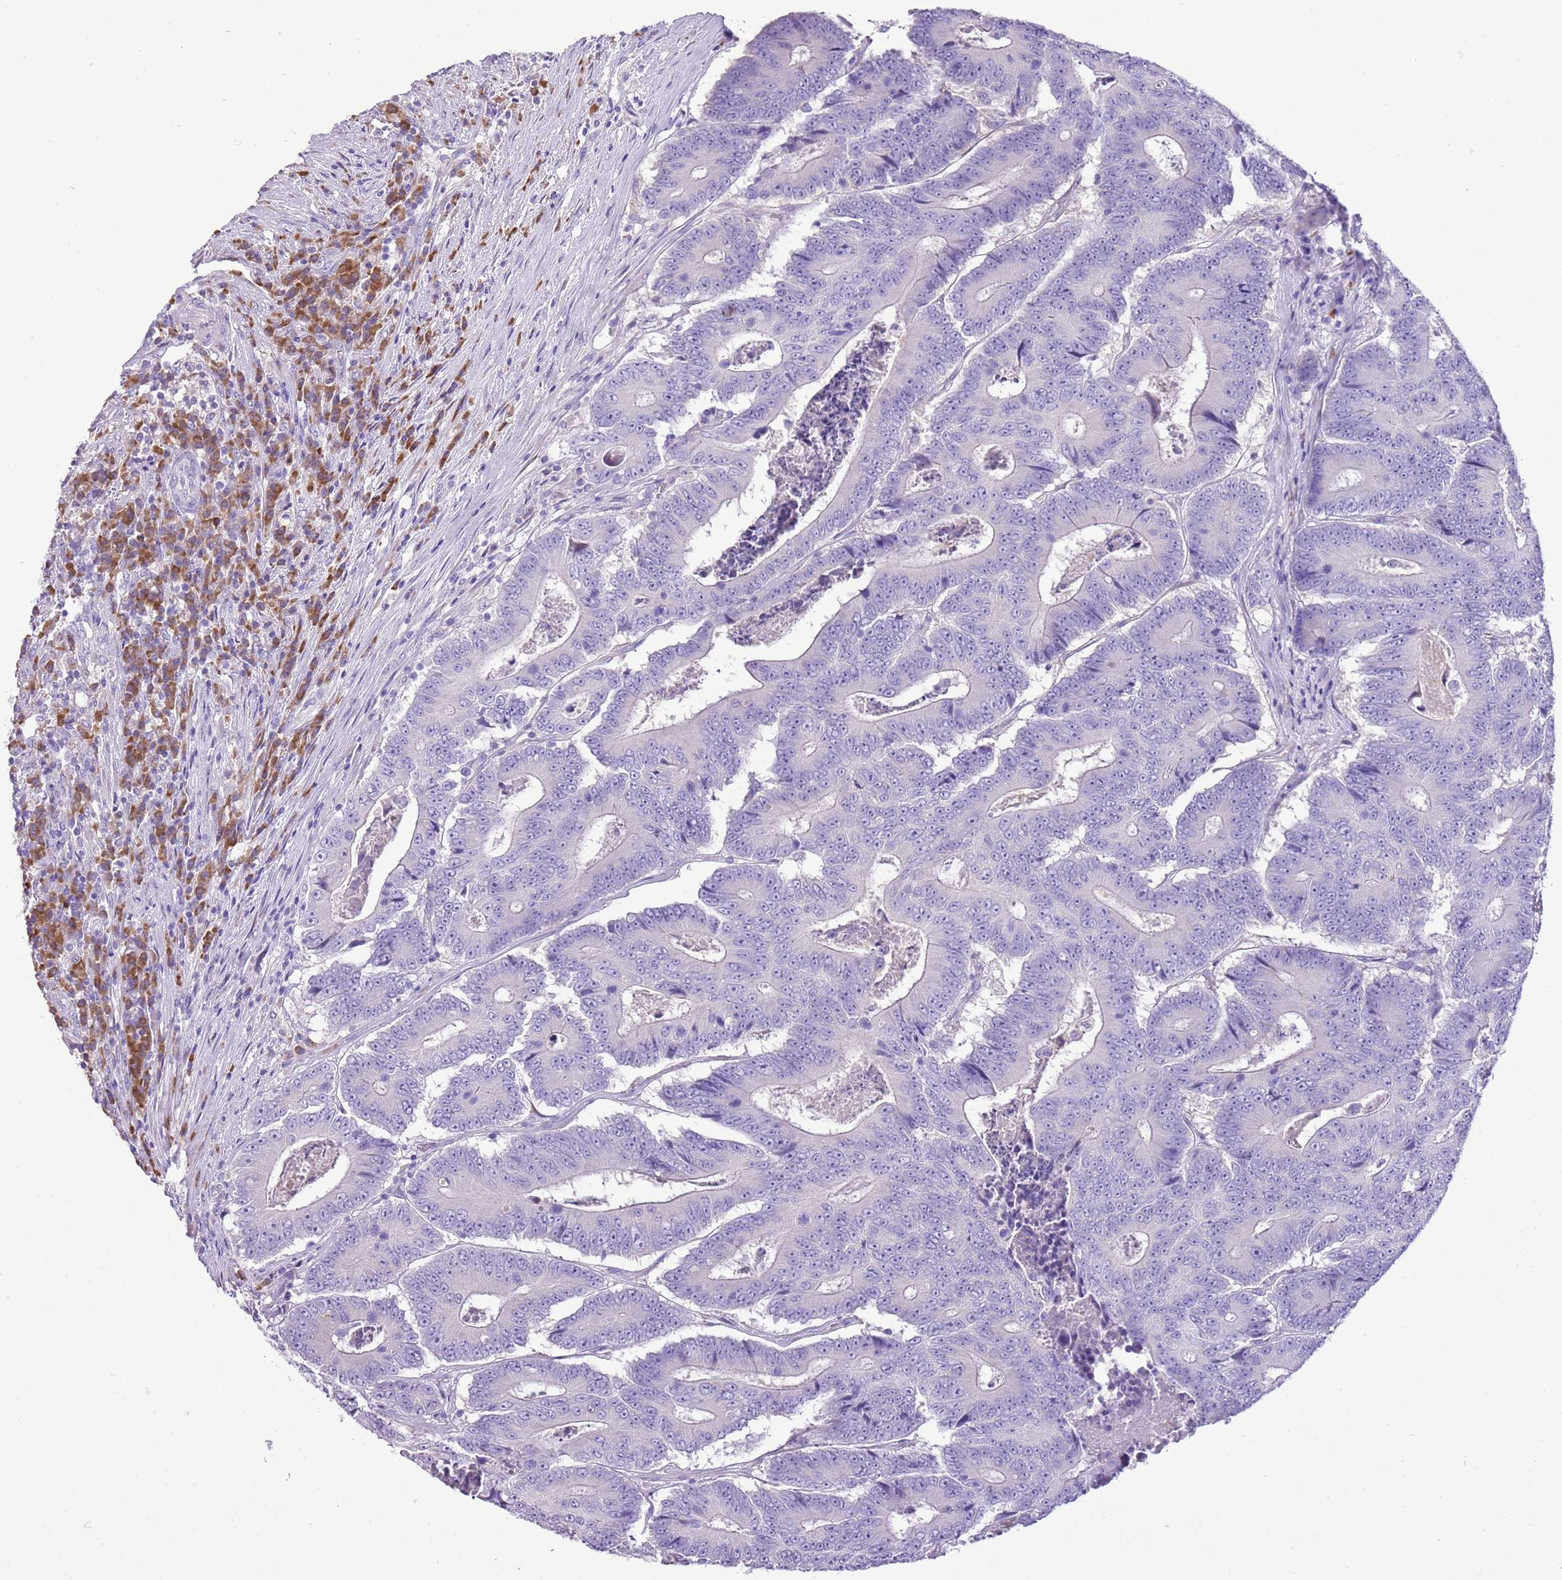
{"staining": {"intensity": "negative", "quantity": "none", "location": "none"}, "tissue": "colorectal cancer", "cell_type": "Tumor cells", "image_type": "cancer", "snomed": [{"axis": "morphology", "description": "Adenocarcinoma, NOS"}, {"axis": "topography", "description": "Colon"}], "caption": "This is an IHC photomicrograph of human colorectal cancer (adenocarcinoma). There is no expression in tumor cells.", "gene": "AAR2", "patient": {"sex": "male", "age": 83}}